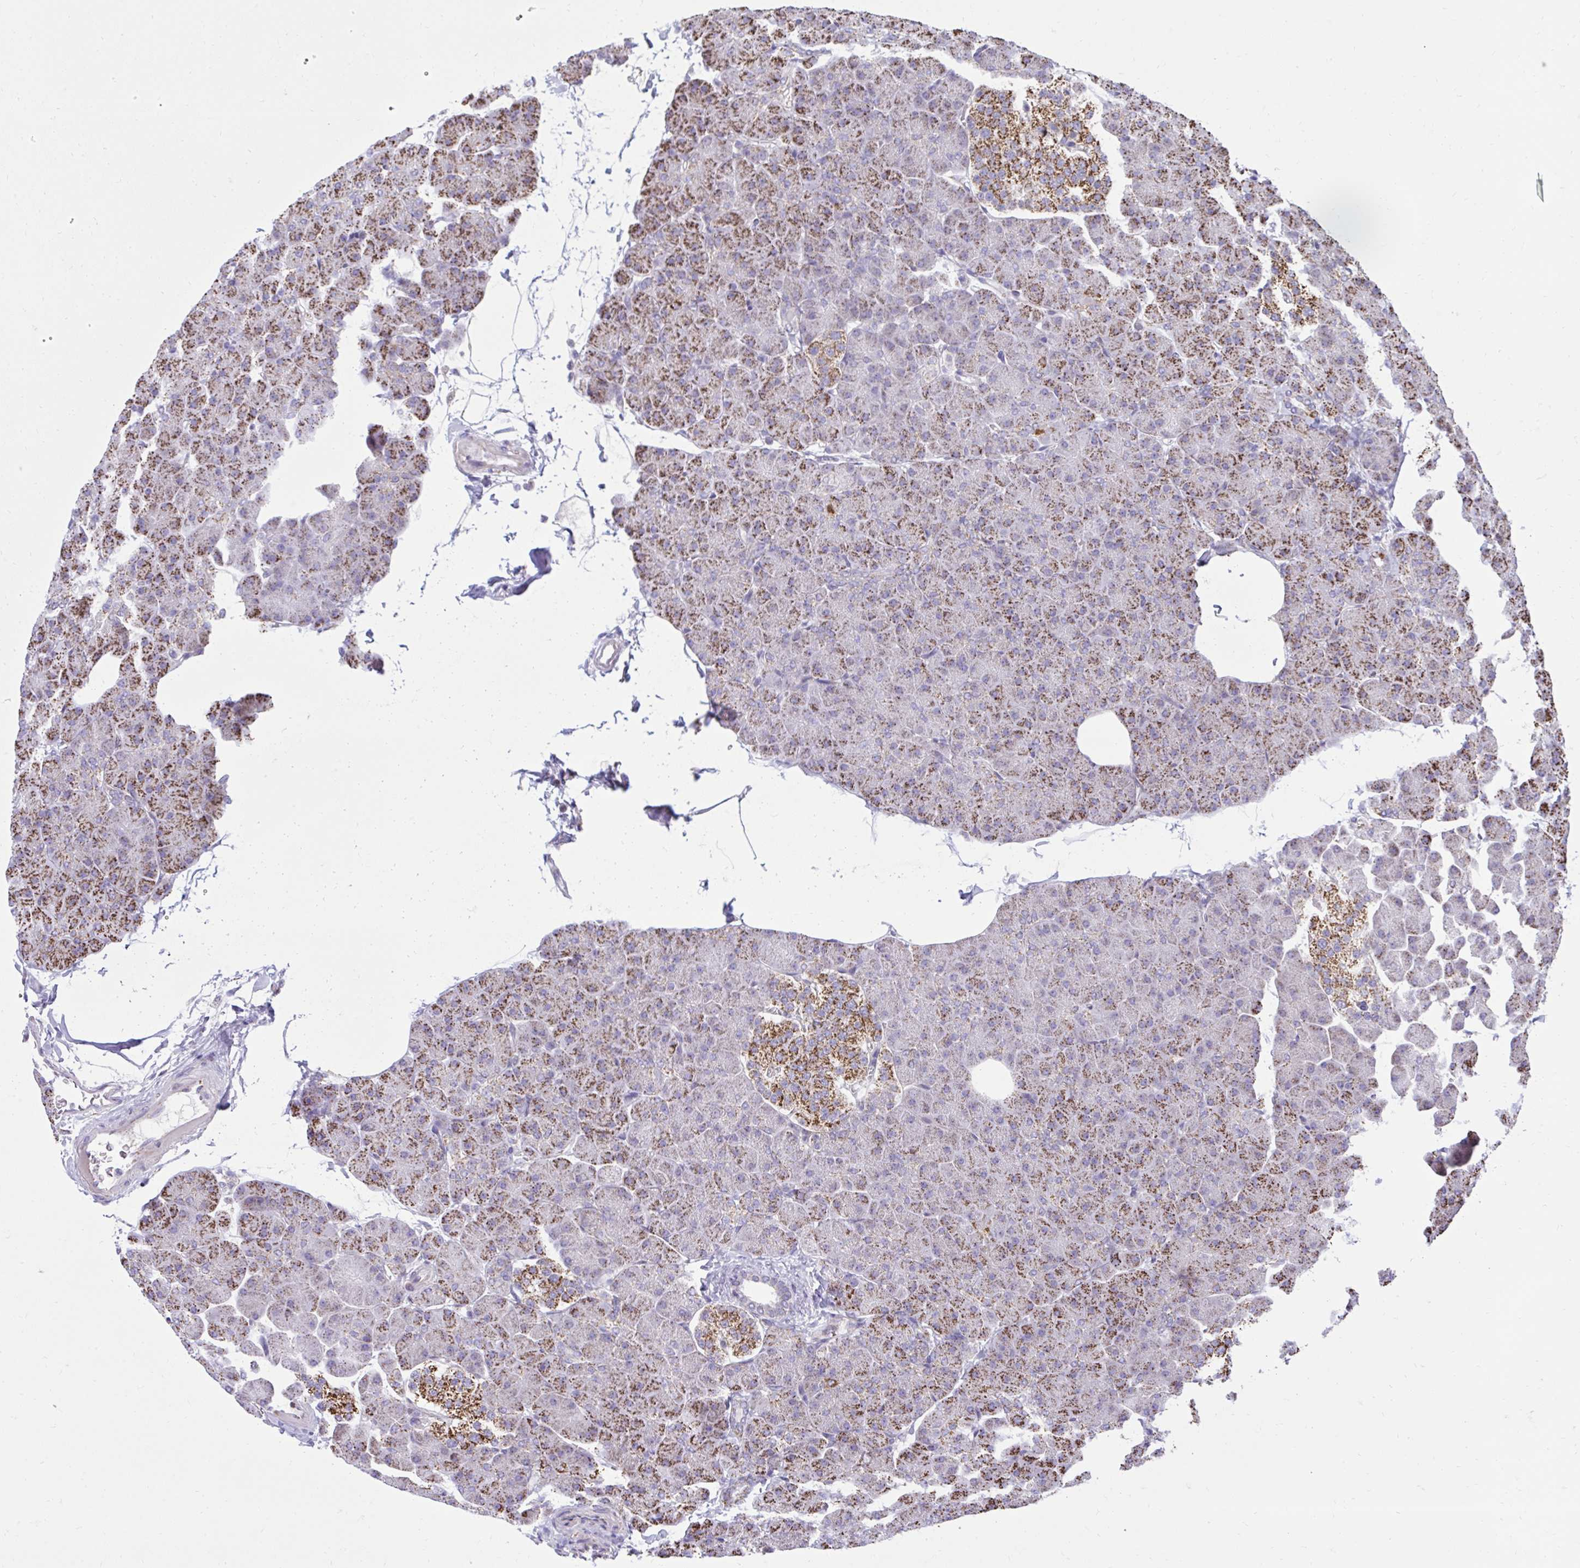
{"staining": {"intensity": "strong", "quantity": "25%-75%", "location": "cytoplasmic/membranous"}, "tissue": "pancreas", "cell_type": "Exocrine glandular cells", "image_type": "normal", "snomed": [{"axis": "morphology", "description": "Normal tissue, NOS"}, {"axis": "topography", "description": "Pancreas"}], "caption": "High-magnification brightfield microscopy of unremarkable pancreas stained with DAB (brown) and counterstained with hematoxylin (blue). exocrine glandular cells exhibit strong cytoplasmic/membranous expression is seen in approximately25%-75% of cells.", "gene": "ZNF362", "patient": {"sex": "male", "age": 35}}